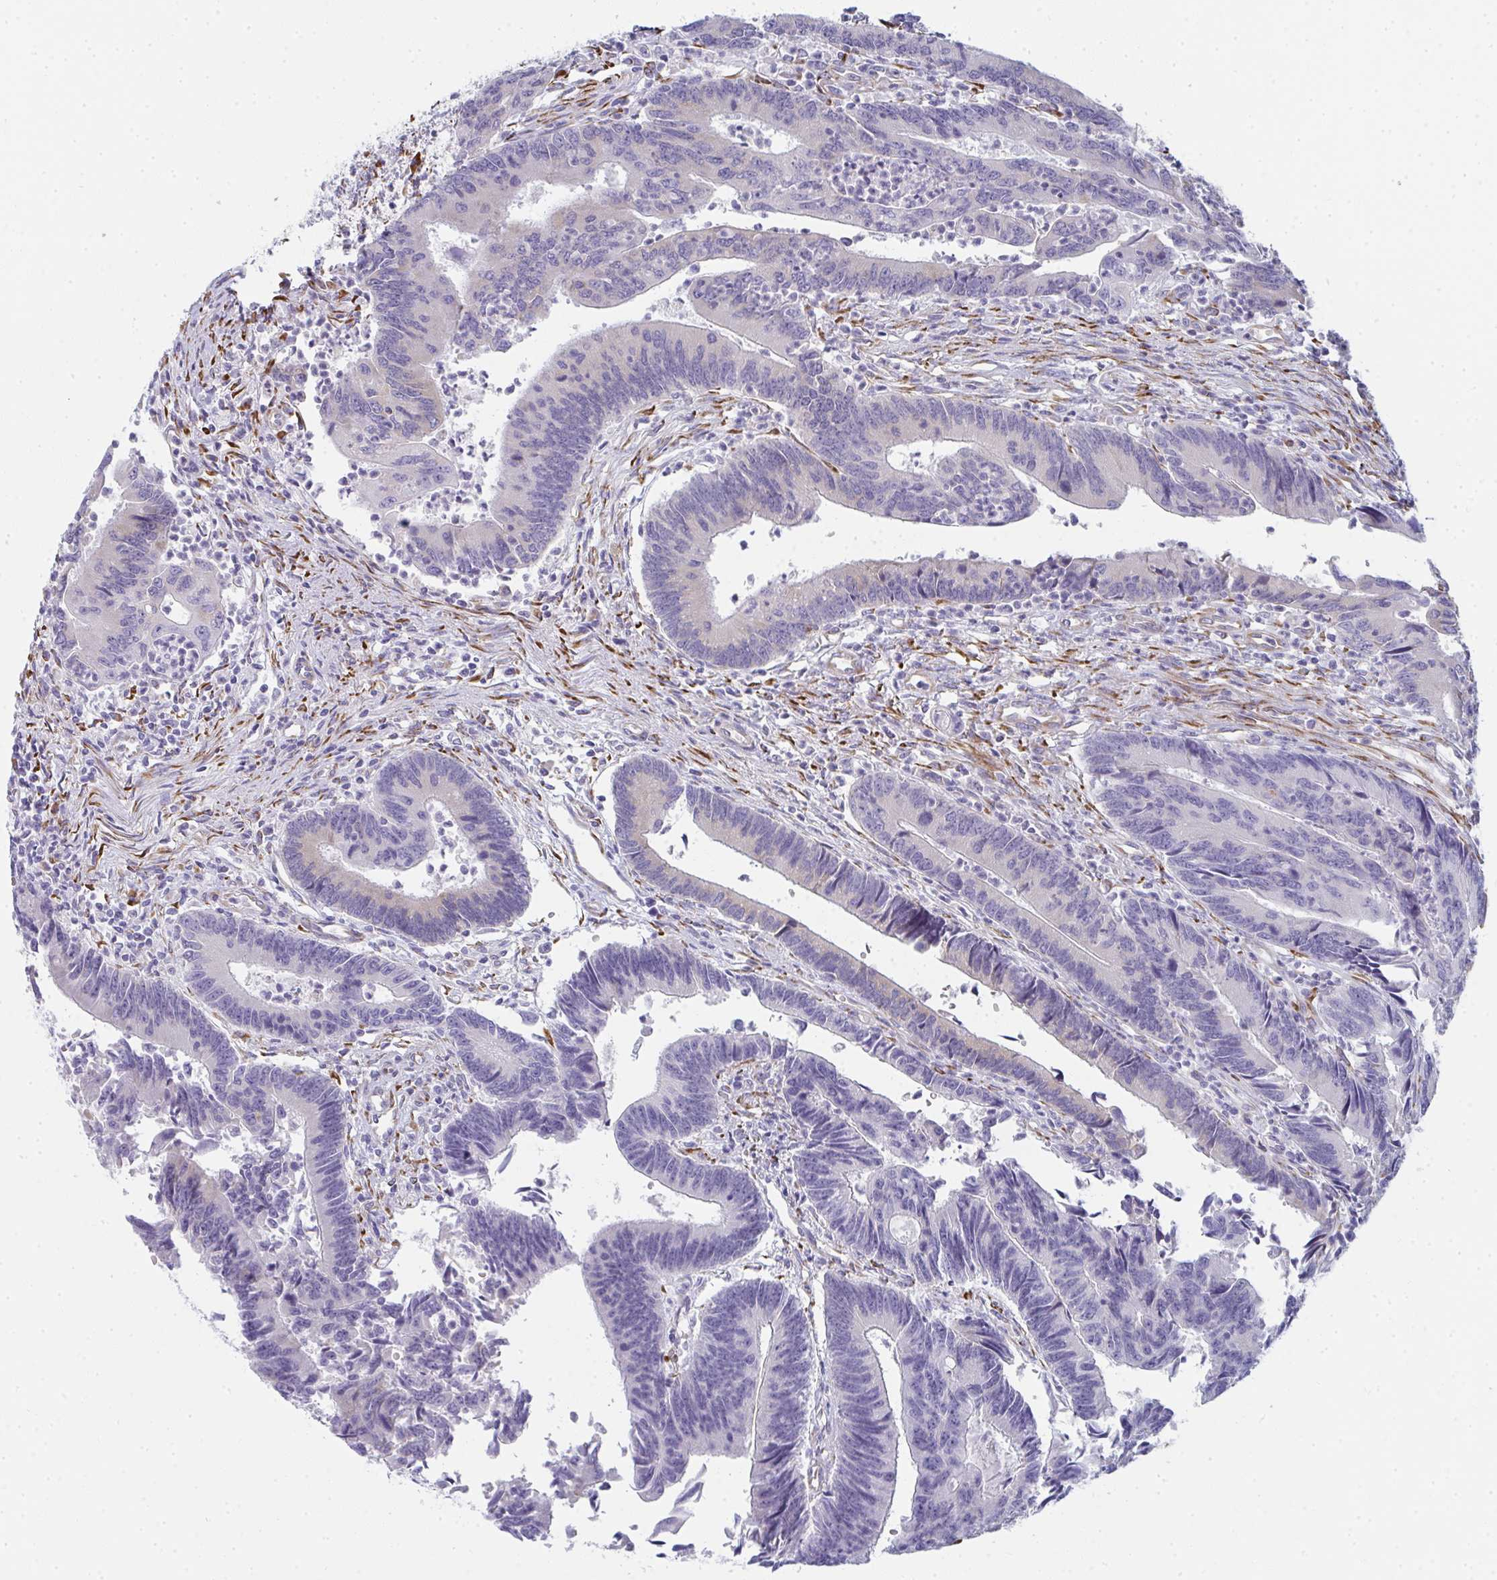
{"staining": {"intensity": "negative", "quantity": "none", "location": "none"}, "tissue": "colorectal cancer", "cell_type": "Tumor cells", "image_type": "cancer", "snomed": [{"axis": "morphology", "description": "Adenocarcinoma, NOS"}, {"axis": "topography", "description": "Colon"}], "caption": "Tumor cells are negative for protein expression in human colorectal adenocarcinoma. (DAB immunohistochemistry visualized using brightfield microscopy, high magnification).", "gene": "SHROOM1", "patient": {"sex": "female", "age": 67}}